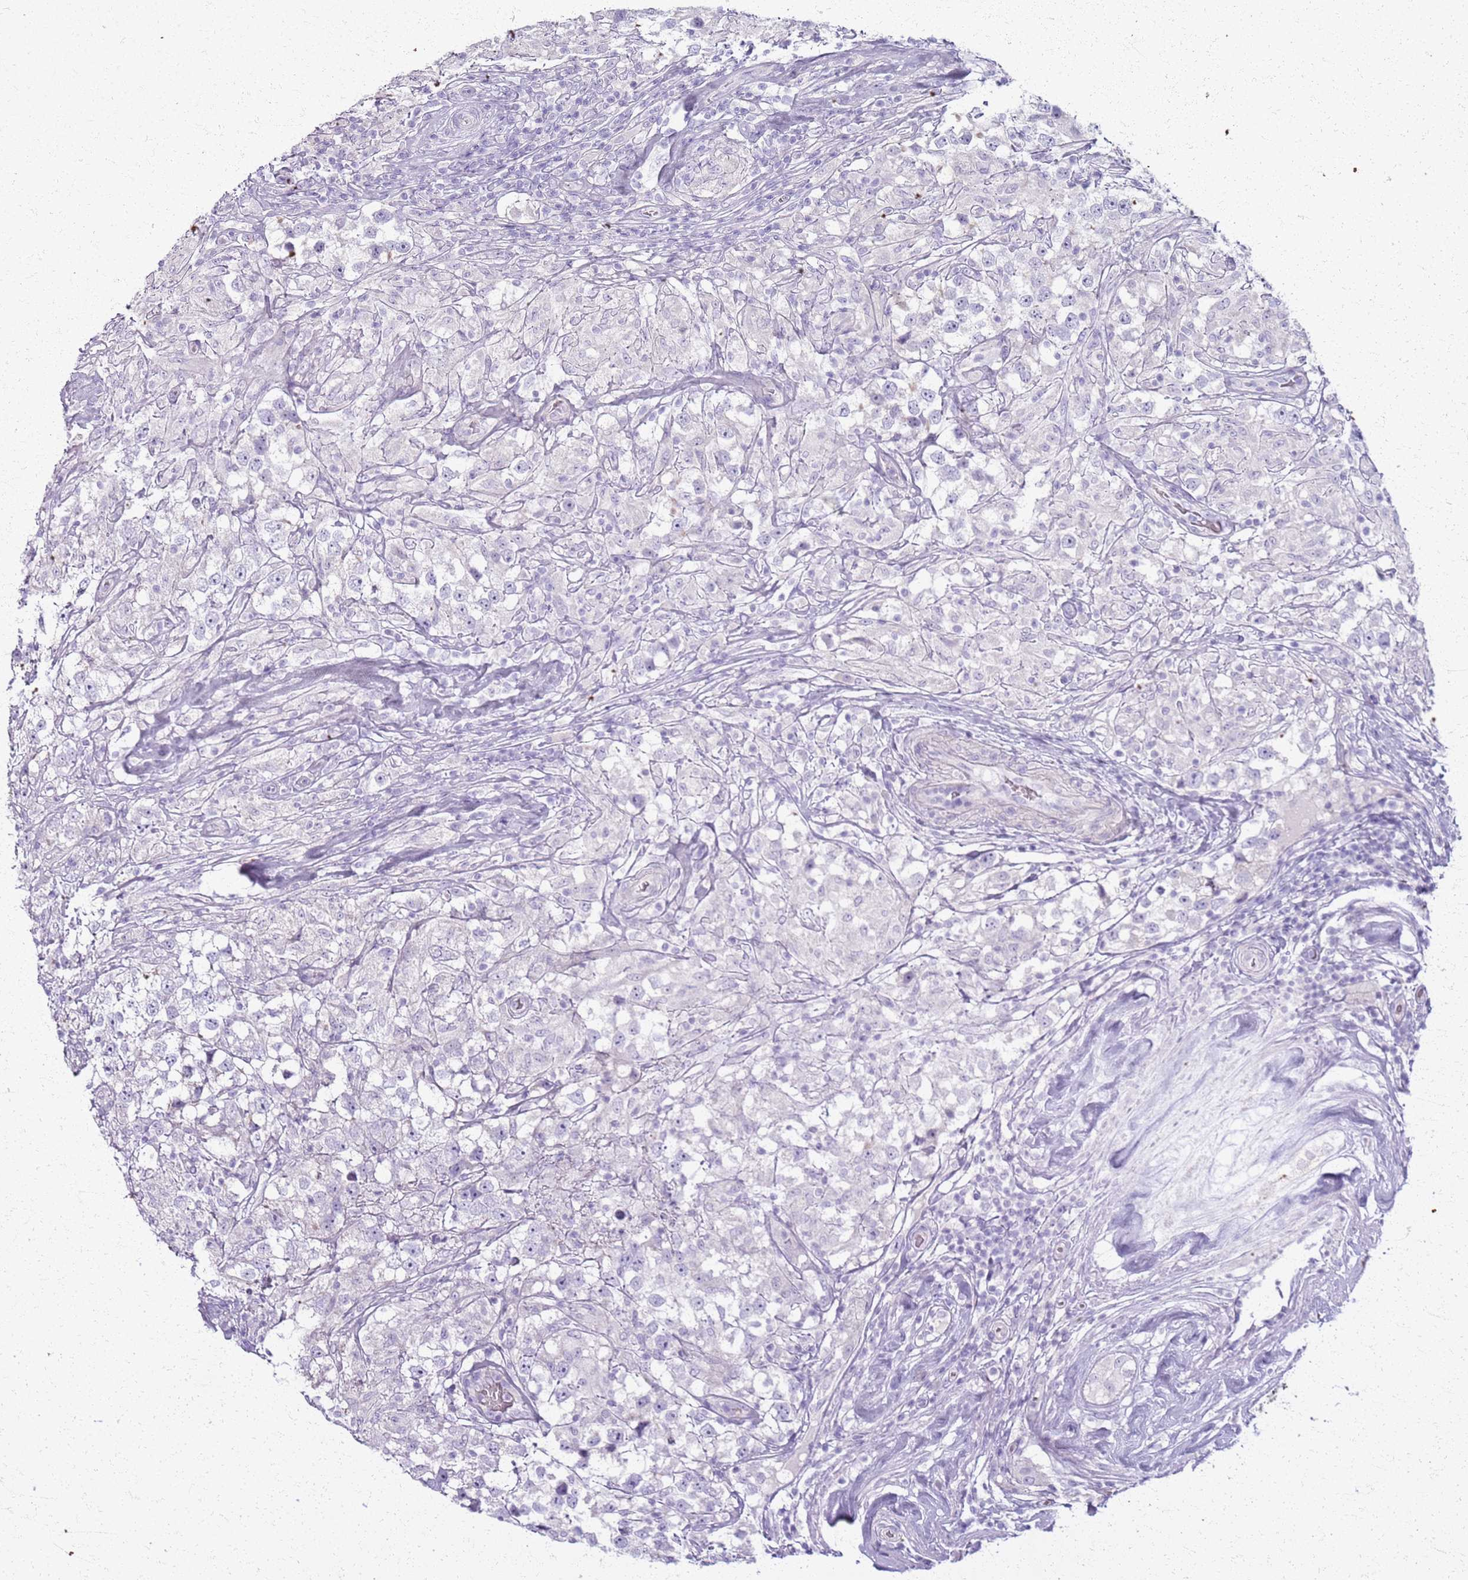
{"staining": {"intensity": "negative", "quantity": "none", "location": "none"}, "tissue": "testis cancer", "cell_type": "Tumor cells", "image_type": "cancer", "snomed": [{"axis": "morphology", "description": "Seminoma, NOS"}, {"axis": "topography", "description": "Testis"}], "caption": "A high-resolution image shows IHC staining of testis cancer, which demonstrates no significant expression in tumor cells. (DAB immunohistochemistry (IHC) with hematoxylin counter stain).", "gene": "CSRP3", "patient": {"sex": "male", "age": 46}}